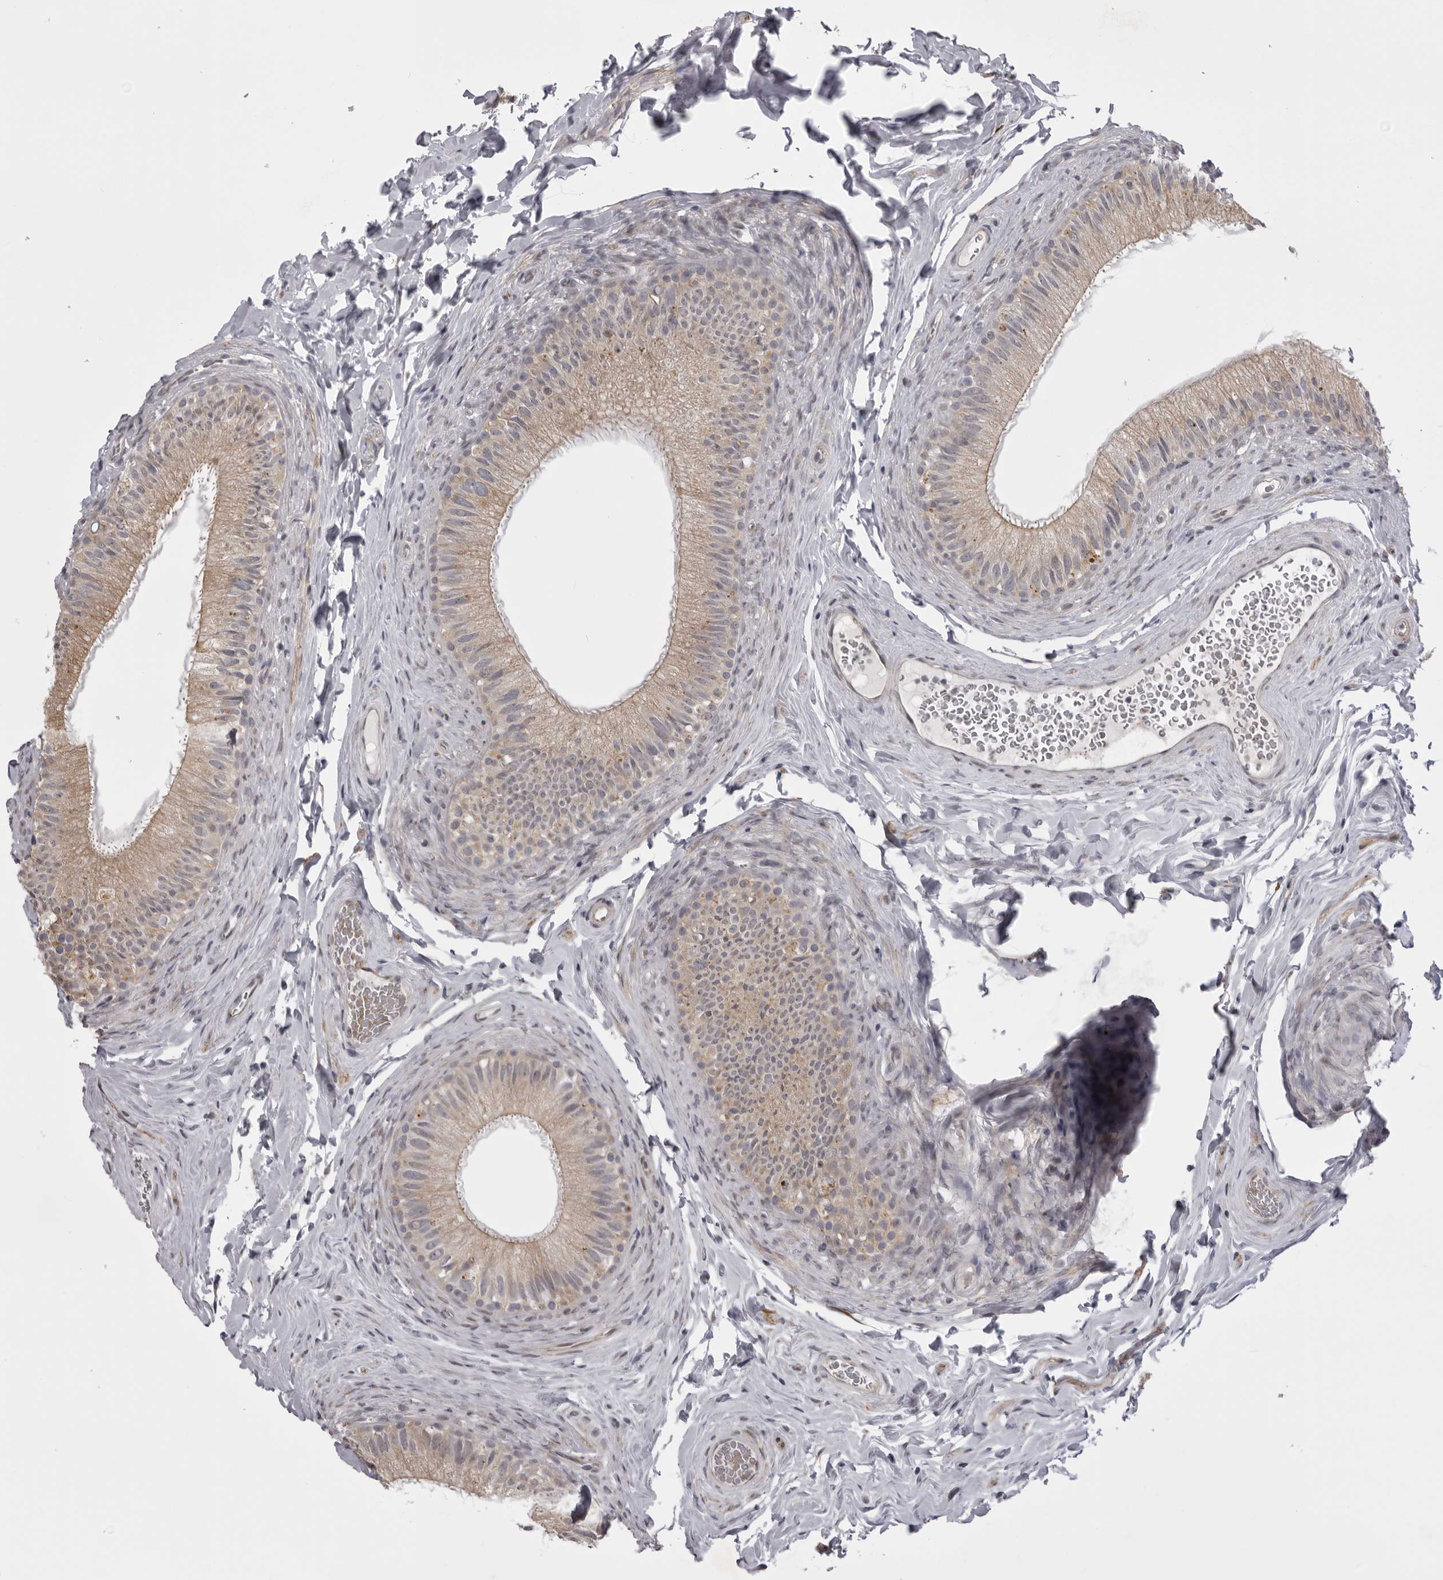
{"staining": {"intensity": "weak", "quantity": ">75%", "location": "cytoplasmic/membranous"}, "tissue": "epididymis", "cell_type": "Glandular cells", "image_type": "normal", "snomed": [{"axis": "morphology", "description": "Normal tissue, NOS"}, {"axis": "topography", "description": "Epididymis"}], "caption": "Protein expression analysis of unremarkable human epididymis reveals weak cytoplasmic/membranous positivity in about >75% of glandular cells. (IHC, brightfield microscopy, high magnification).", "gene": "EPHA10", "patient": {"sex": "male", "age": 49}}